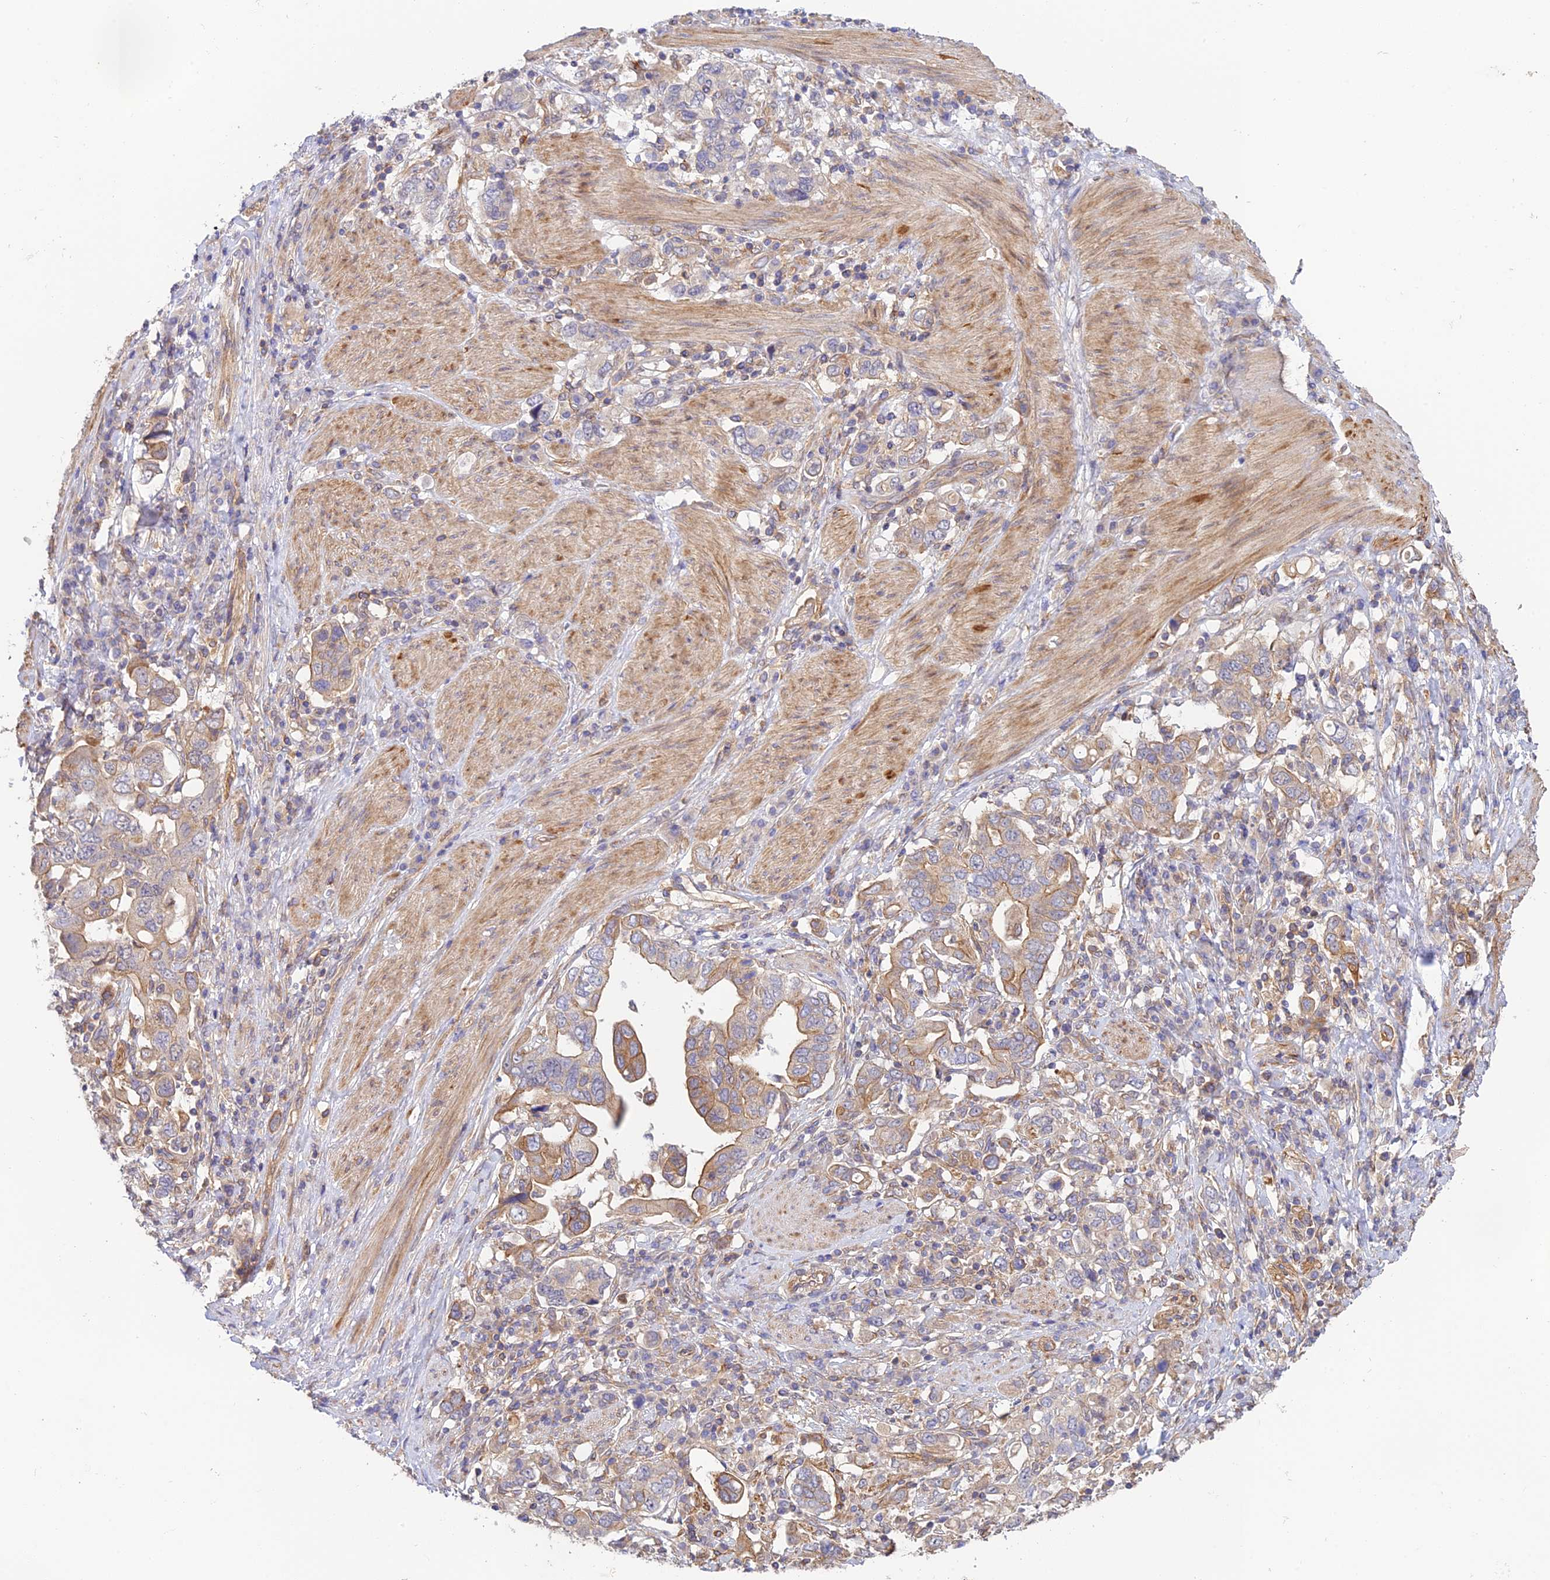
{"staining": {"intensity": "moderate", "quantity": "<25%", "location": "cytoplasmic/membranous"}, "tissue": "stomach cancer", "cell_type": "Tumor cells", "image_type": "cancer", "snomed": [{"axis": "morphology", "description": "Adenocarcinoma, NOS"}, {"axis": "topography", "description": "Stomach, upper"}, {"axis": "topography", "description": "Stomach"}], "caption": "The immunohistochemical stain highlights moderate cytoplasmic/membranous positivity in tumor cells of stomach adenocarcinoma tissue. The protein is stained brown, and the nuclei are stained in blue (DAB (3,3'-diaminobenzidine) IHC with brightfield microscopy, high magnification).", "gene": "MYO9A", "patient": {"sex": "male", "age": 62}}